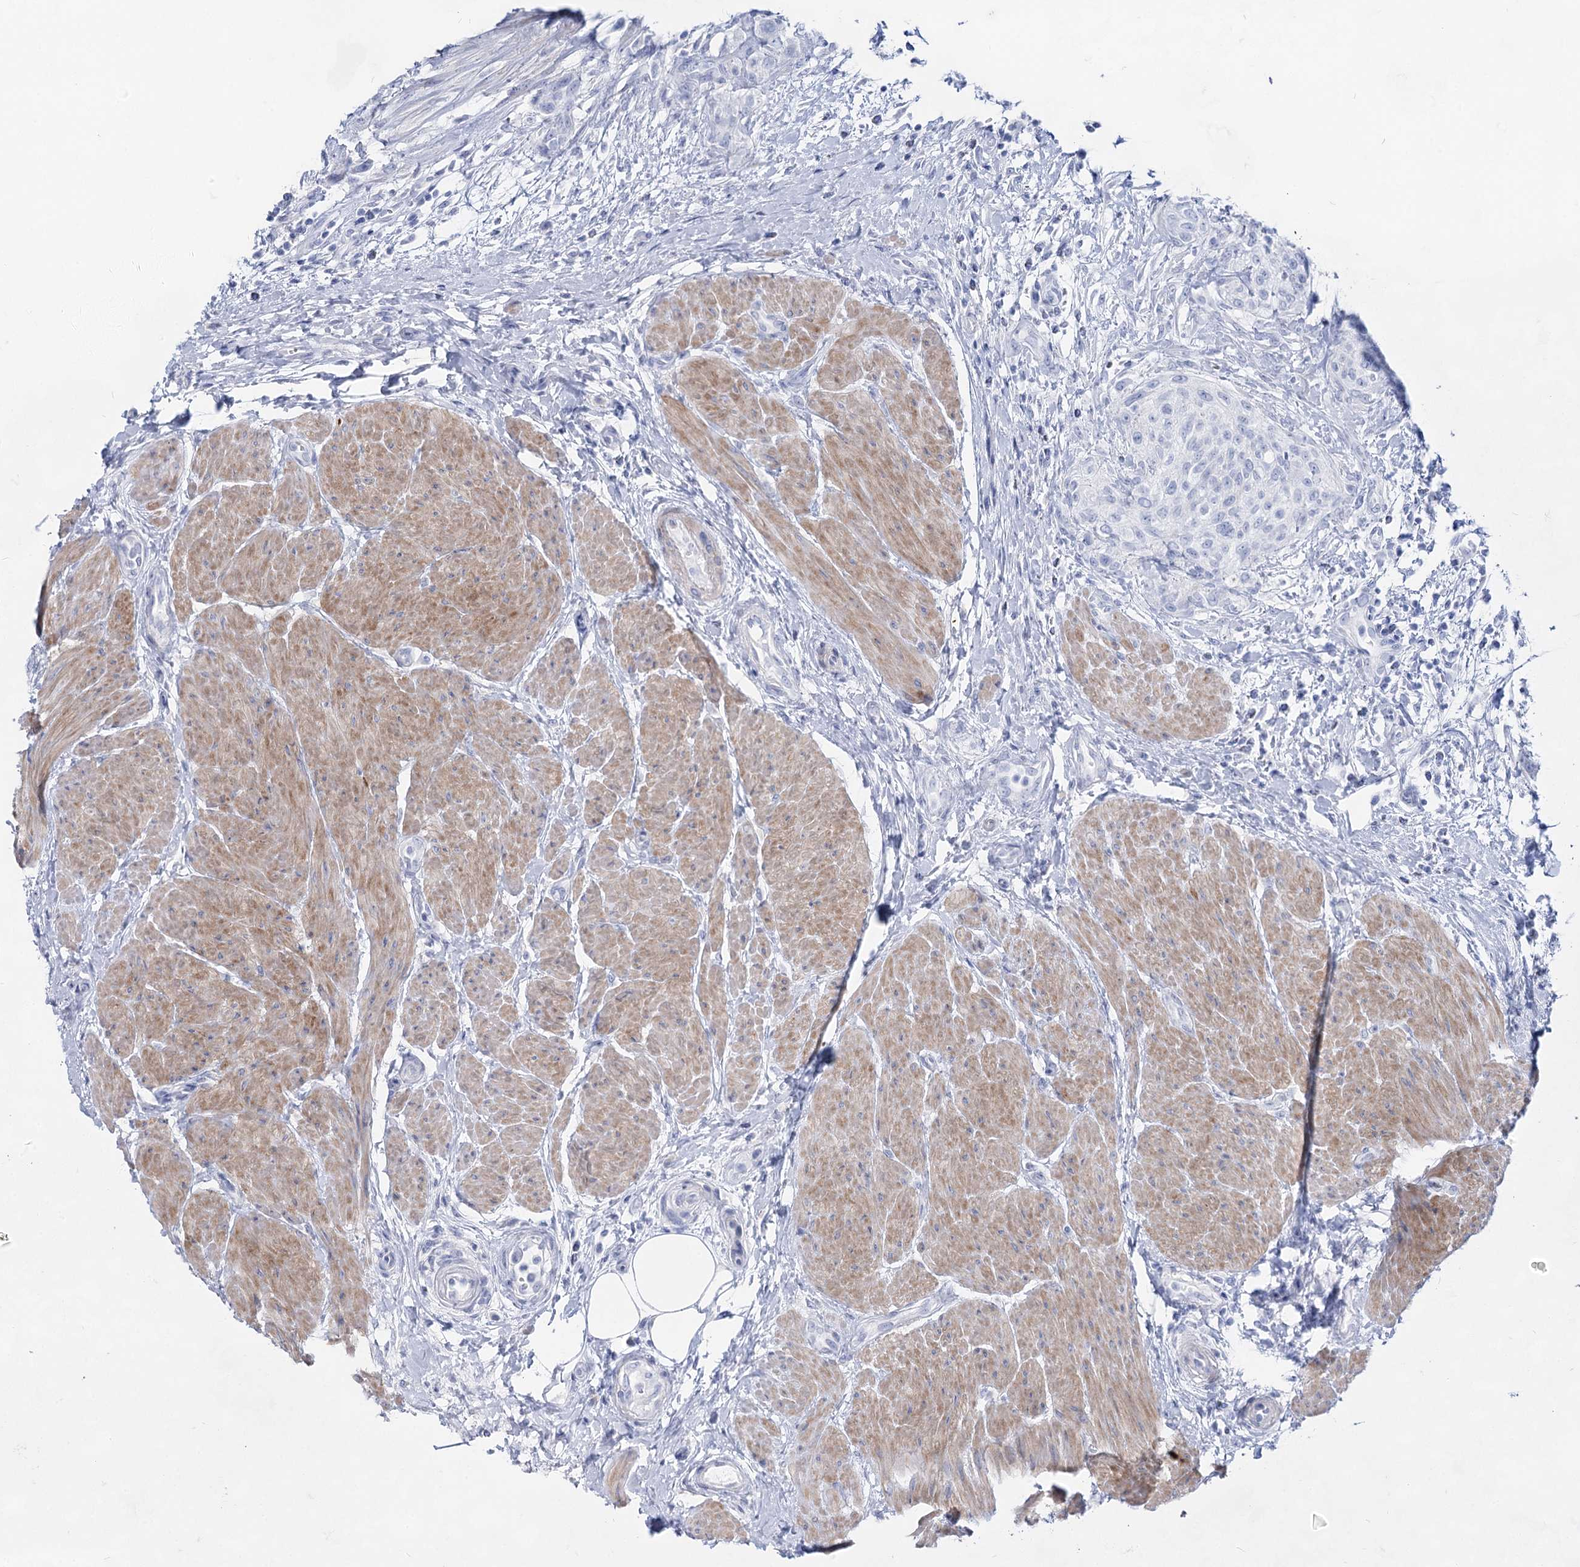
{"staining": {"intensity": "negative", "quantity": "none", "location": "none"}, "tissue": "urothelial cancer", "cell_type": "Tumor cells", "image_type": "cancer", "snomed": [{"axis": "morphology", "description": "Normal tissue, NOS"}, {"axis": "morphology", "description": "Urothelial carcinoma, NOS"}, {"axis": "topography", "description": "Urinary bladder"}, {"axis": "topography", "description": "Peripheral nerve tissue"}], "caption": "This is an immunohistochemistry histopathology image of urothelial cancer. There is no staining in tumor cells.", "gene": "ACRV1", "patient": {"sex": "male", "age": 35}}